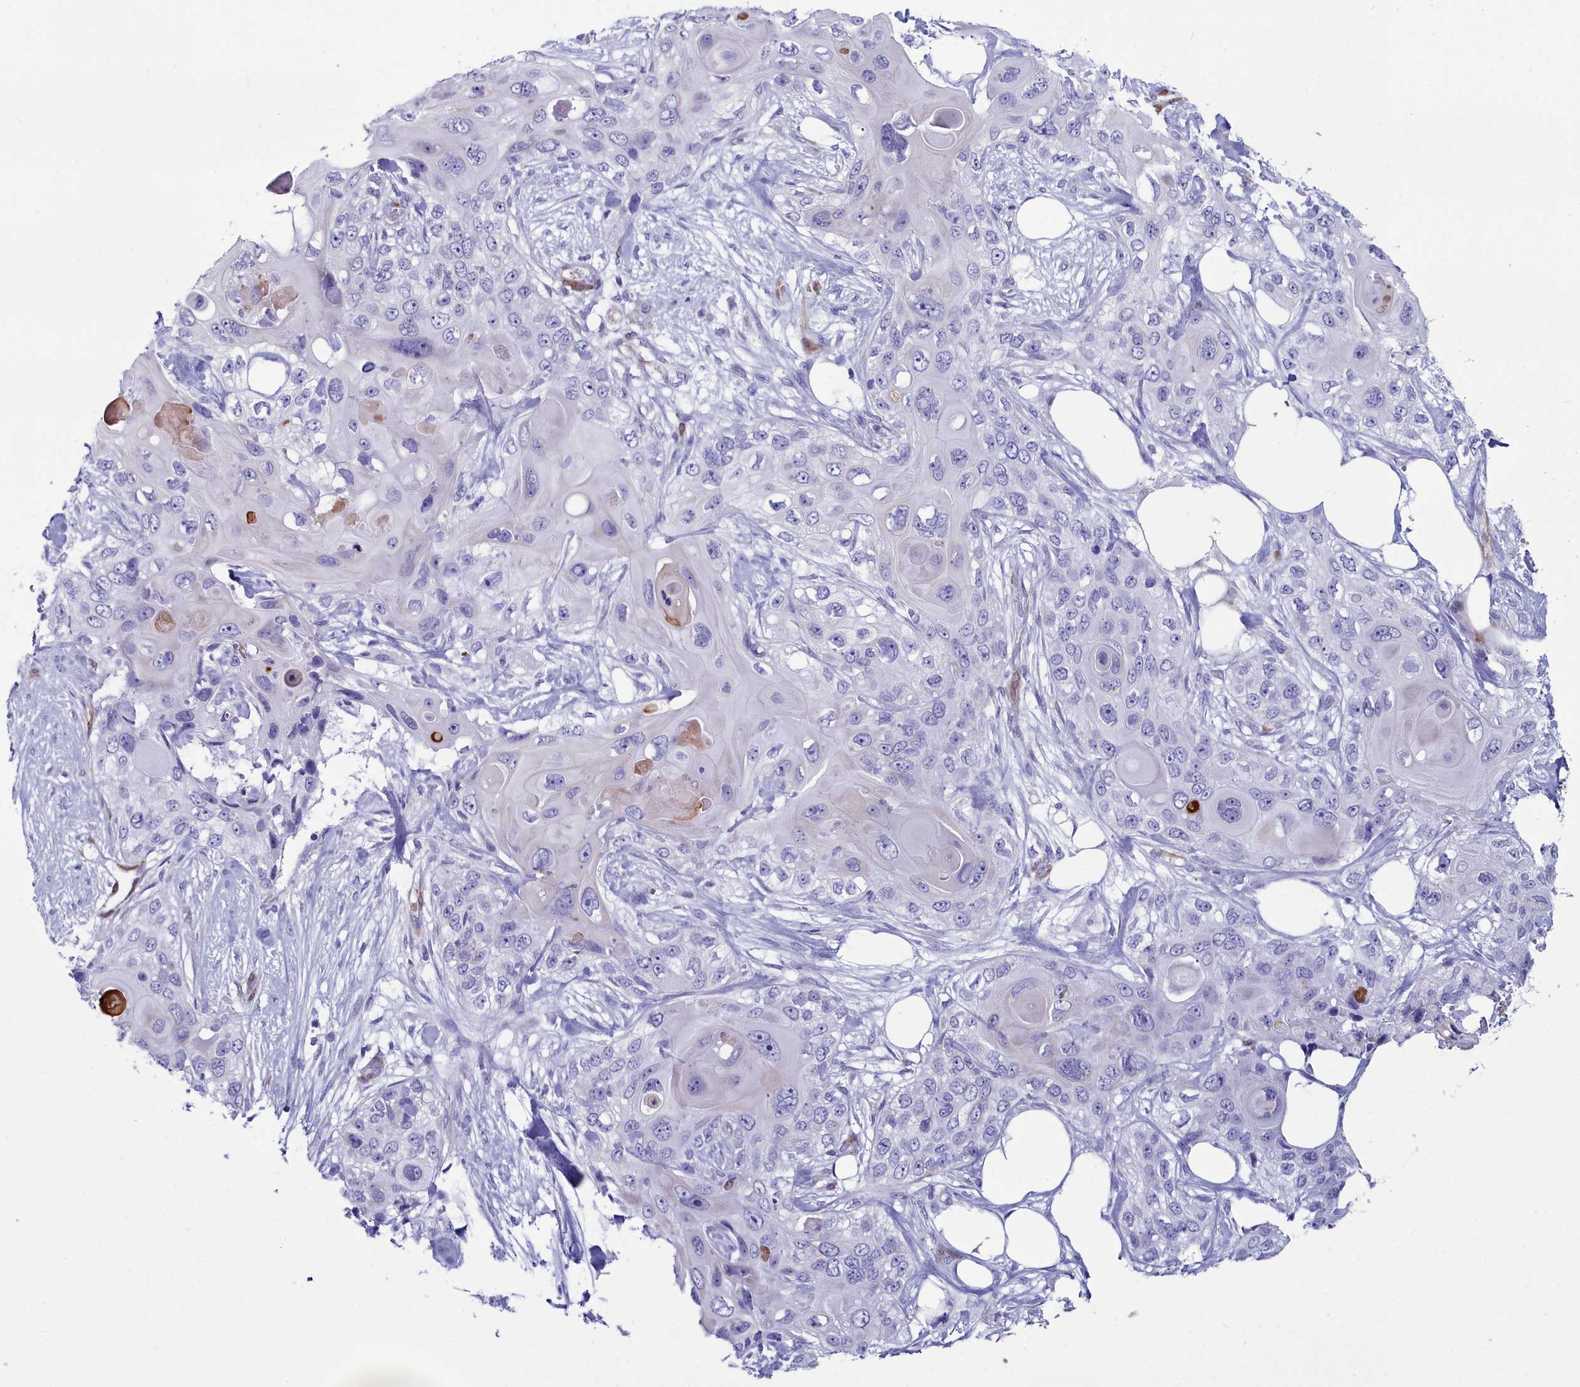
{"staining": {"intensity": "negative", "quantity": "none", "location": "none"}, "tissue": "skin cancer", "cell_type": "Tumor cells", "image_type": "cancer", "snomed": [{"axis": "morphology", "description": "Normal tissue, NOS"}, {"axis": "morphology", "description": "Squamous cell carcinoma, NOS"}, {"axis": "topography", "description": "Skin"}], "caption": "Immunohistochemistry (IHC) photomicrograph of neoplastic tissue: skin cancer (squamous cell carcinoma) stained with DAB (3,3'-diaminobenzidine) demonstrates no significant protein positivity in tumor cells.", "gene": "PPP1R14A", "patient": {"sex": "male", "age": 72}}